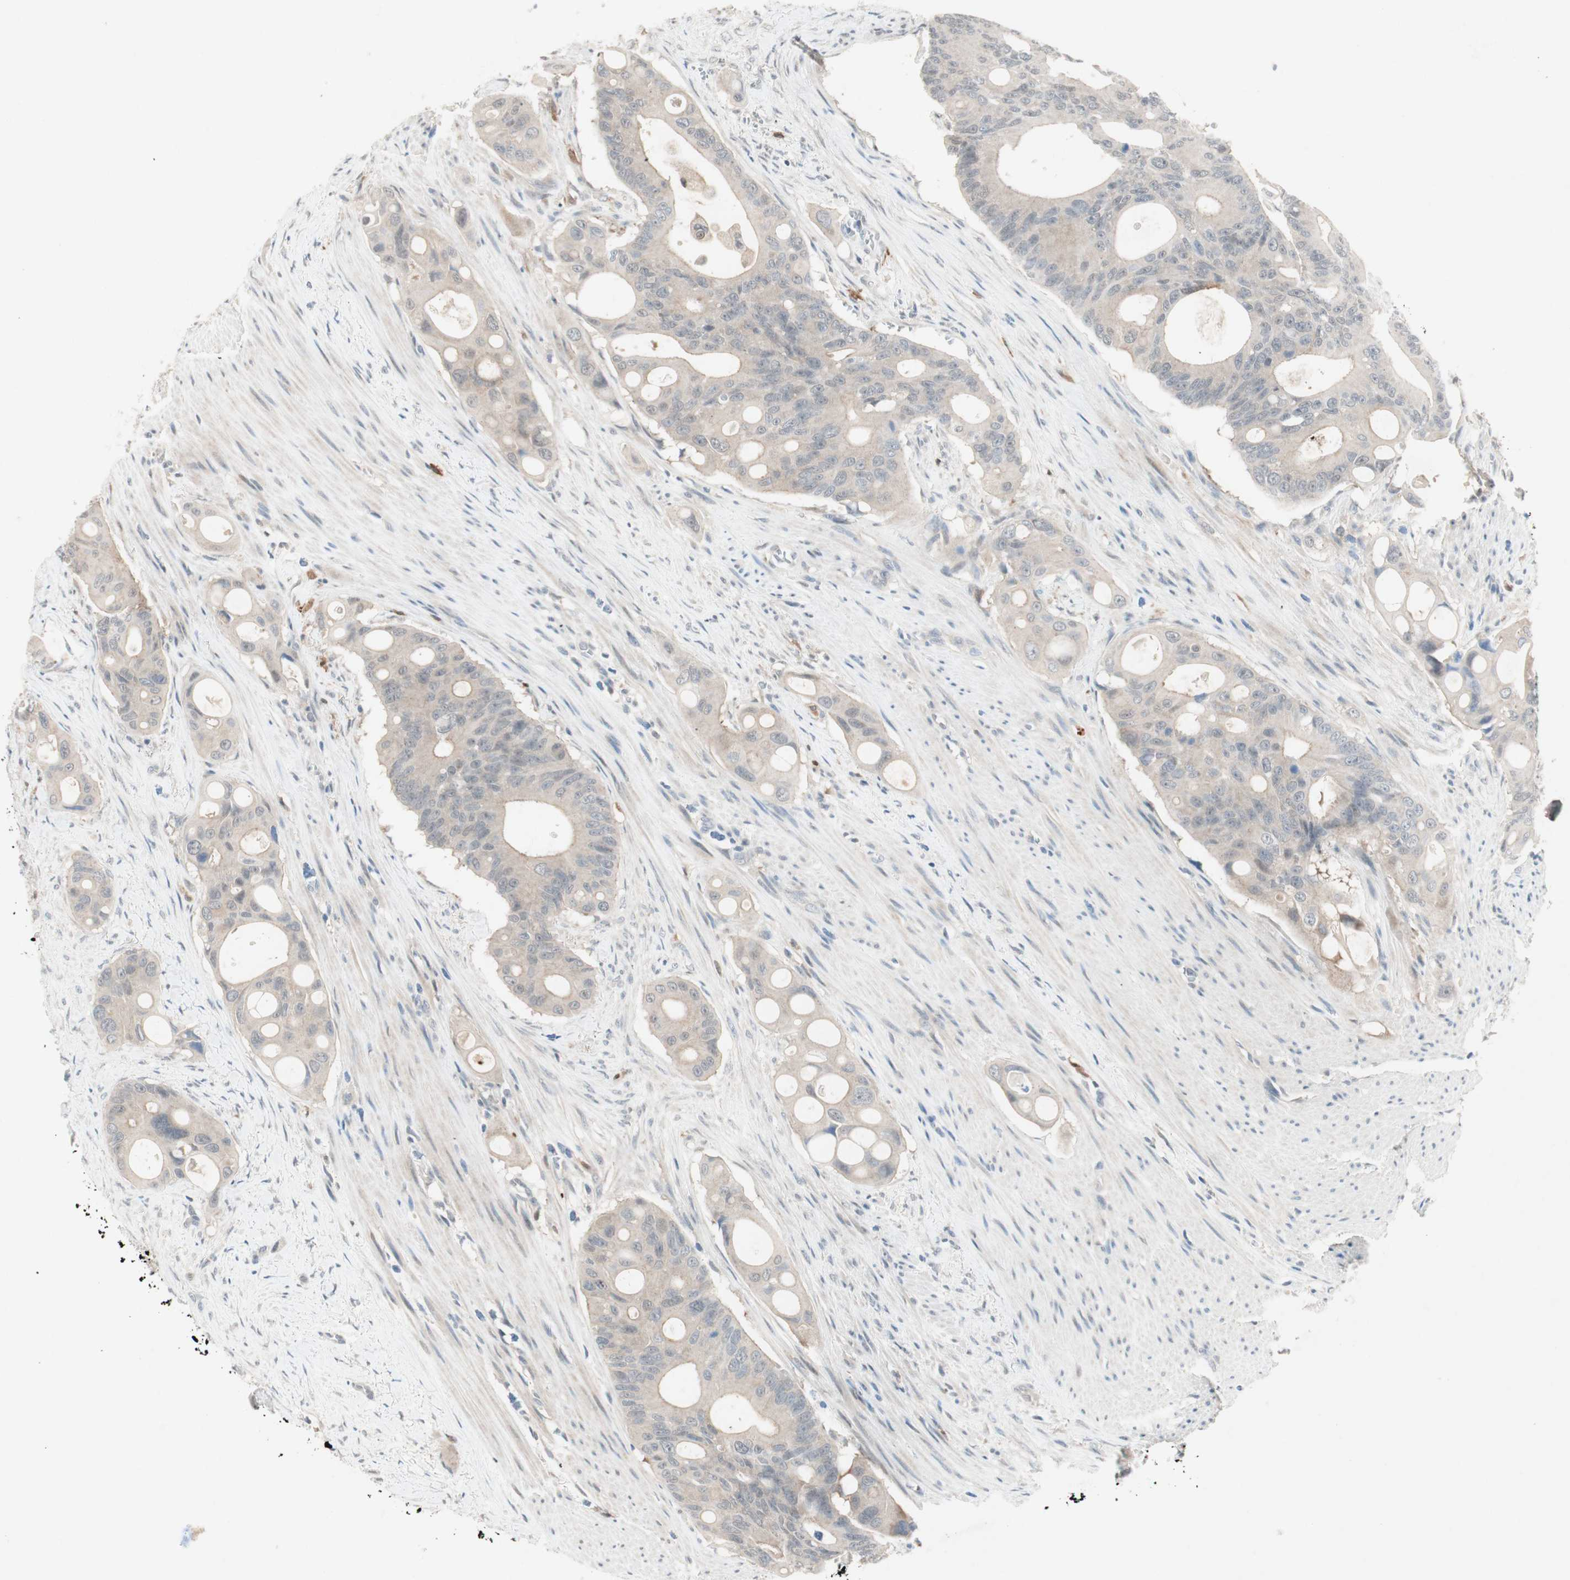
{"staining": {"intensity": "weak", "quantity": "25%-75%", "location": "cytoplasmic/membranous"}, "tissue": "colorectal cancer", "cell_type": "Tumor cells", "image_type": "cancer", "snomed": [{"axis": "morphology", "description": "Adenocarcinoma, NOS"}, {"axis": "topography", "description": "Colon"}], "caption": "This photomicrograph demonstrates IHC staining of human colorectal cancer (adenocarcinoma), with low weak cytoplasmic/membranous staining in about 25%-75% of tumor cells.", "gene": "RTL6", "patient": {"sex": "female", "age": 57}}